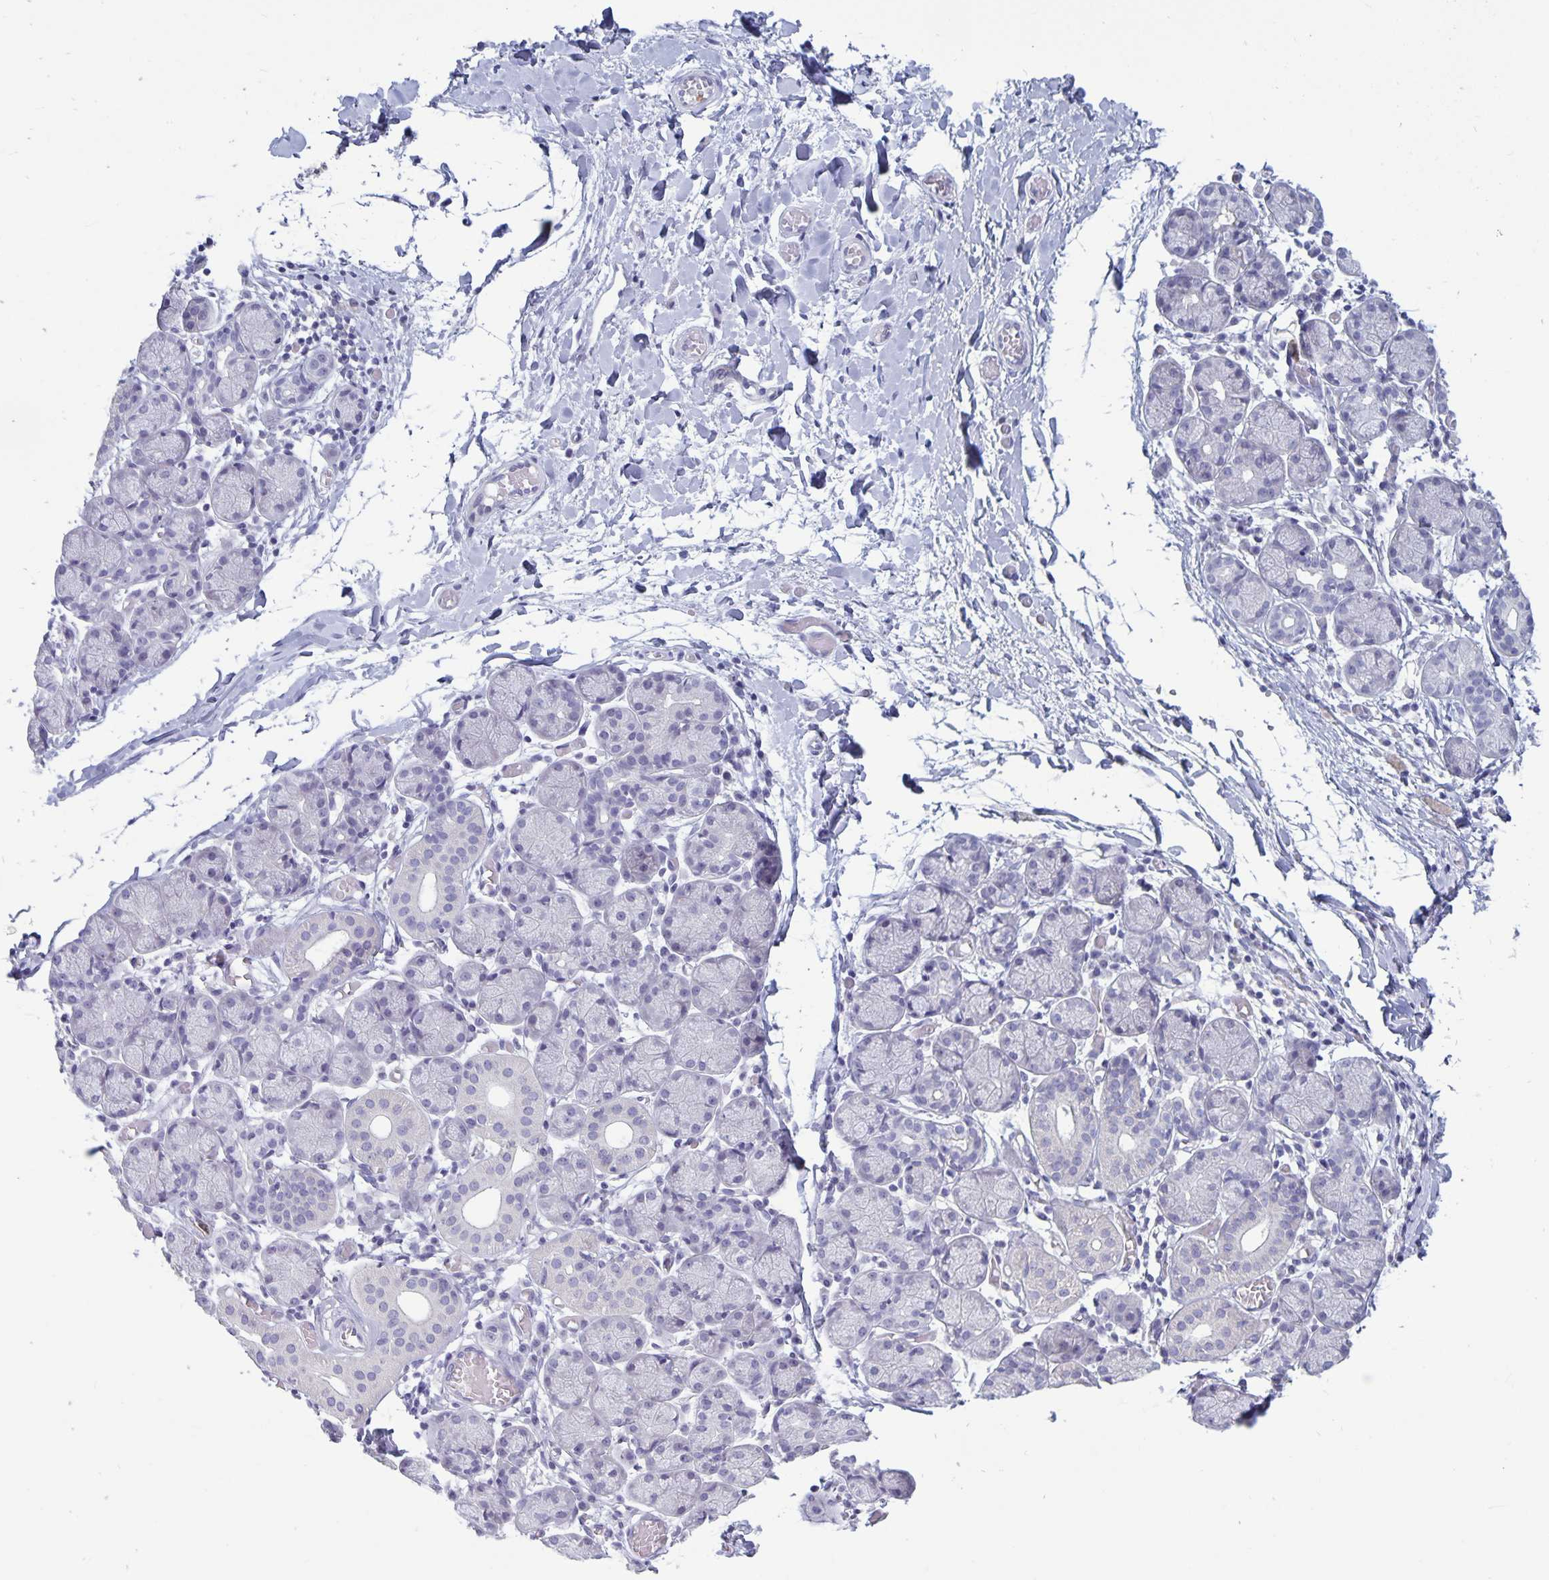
{"staining": {"intensity": "negative", "quantity": "none", "location": "none"}, "tissue": "salivary gland", "cell_type": "Glandular cells", "image_type": "normal", "snomed": [{"axis": "morphology", "description": "Normal tissue, NOS"}, {"axis": "topography", "description": "Salivary gland"}], "caption": "Glandular cells are negative for protein expression in unremarkable human salivary gland. Brightfield microscopy of immunohistochemistry (IHC) stained with DAB (brown) and hematoxylin (blue), captured at high magnification.", "gene": "PLCB3", "patient": {"sex": "female", "age": 24}}